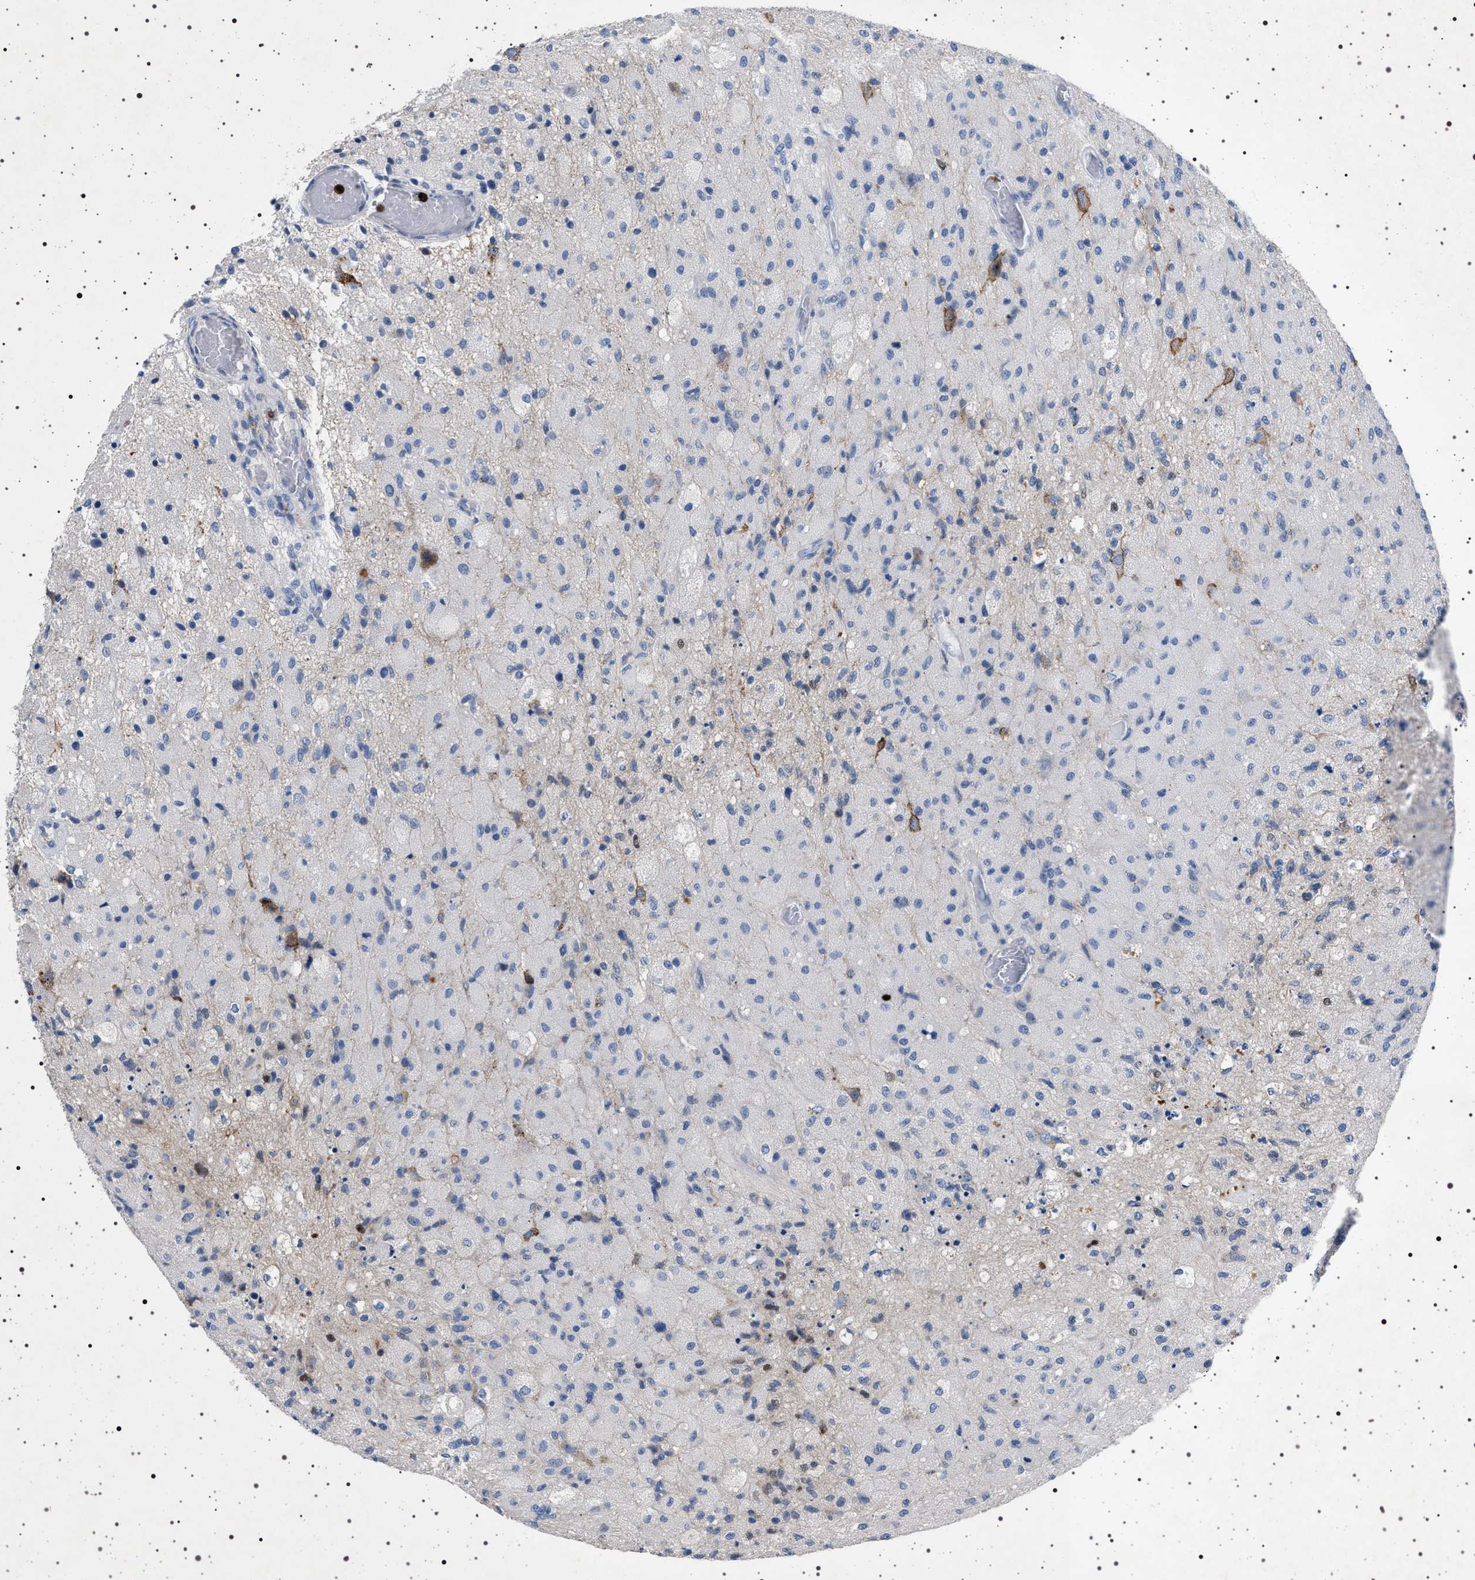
{"staining": {"intensity": "negative", "quantity": "none", "location": "none"}, "tissue": "glioma", "cell_type": "Tumor cells", "image_type": "cancer", "snomed": [{"axis": "morphology", "description": "Normal tissue, NOS"}, {"axis": "morphology", "description": "Glioma, malignant, High grade"}, {"axis": "topography", "description": "Cerebral cortex"}], "caption": "DAB immunohistochemical staining of human glioma reveals no significant positivity in tumor cells. (DAB immunohistochemistry visualized using brightfield microscopy, high magnification).", "gene": "NAT9", "patient": {"sex": "male", "age": 77}}